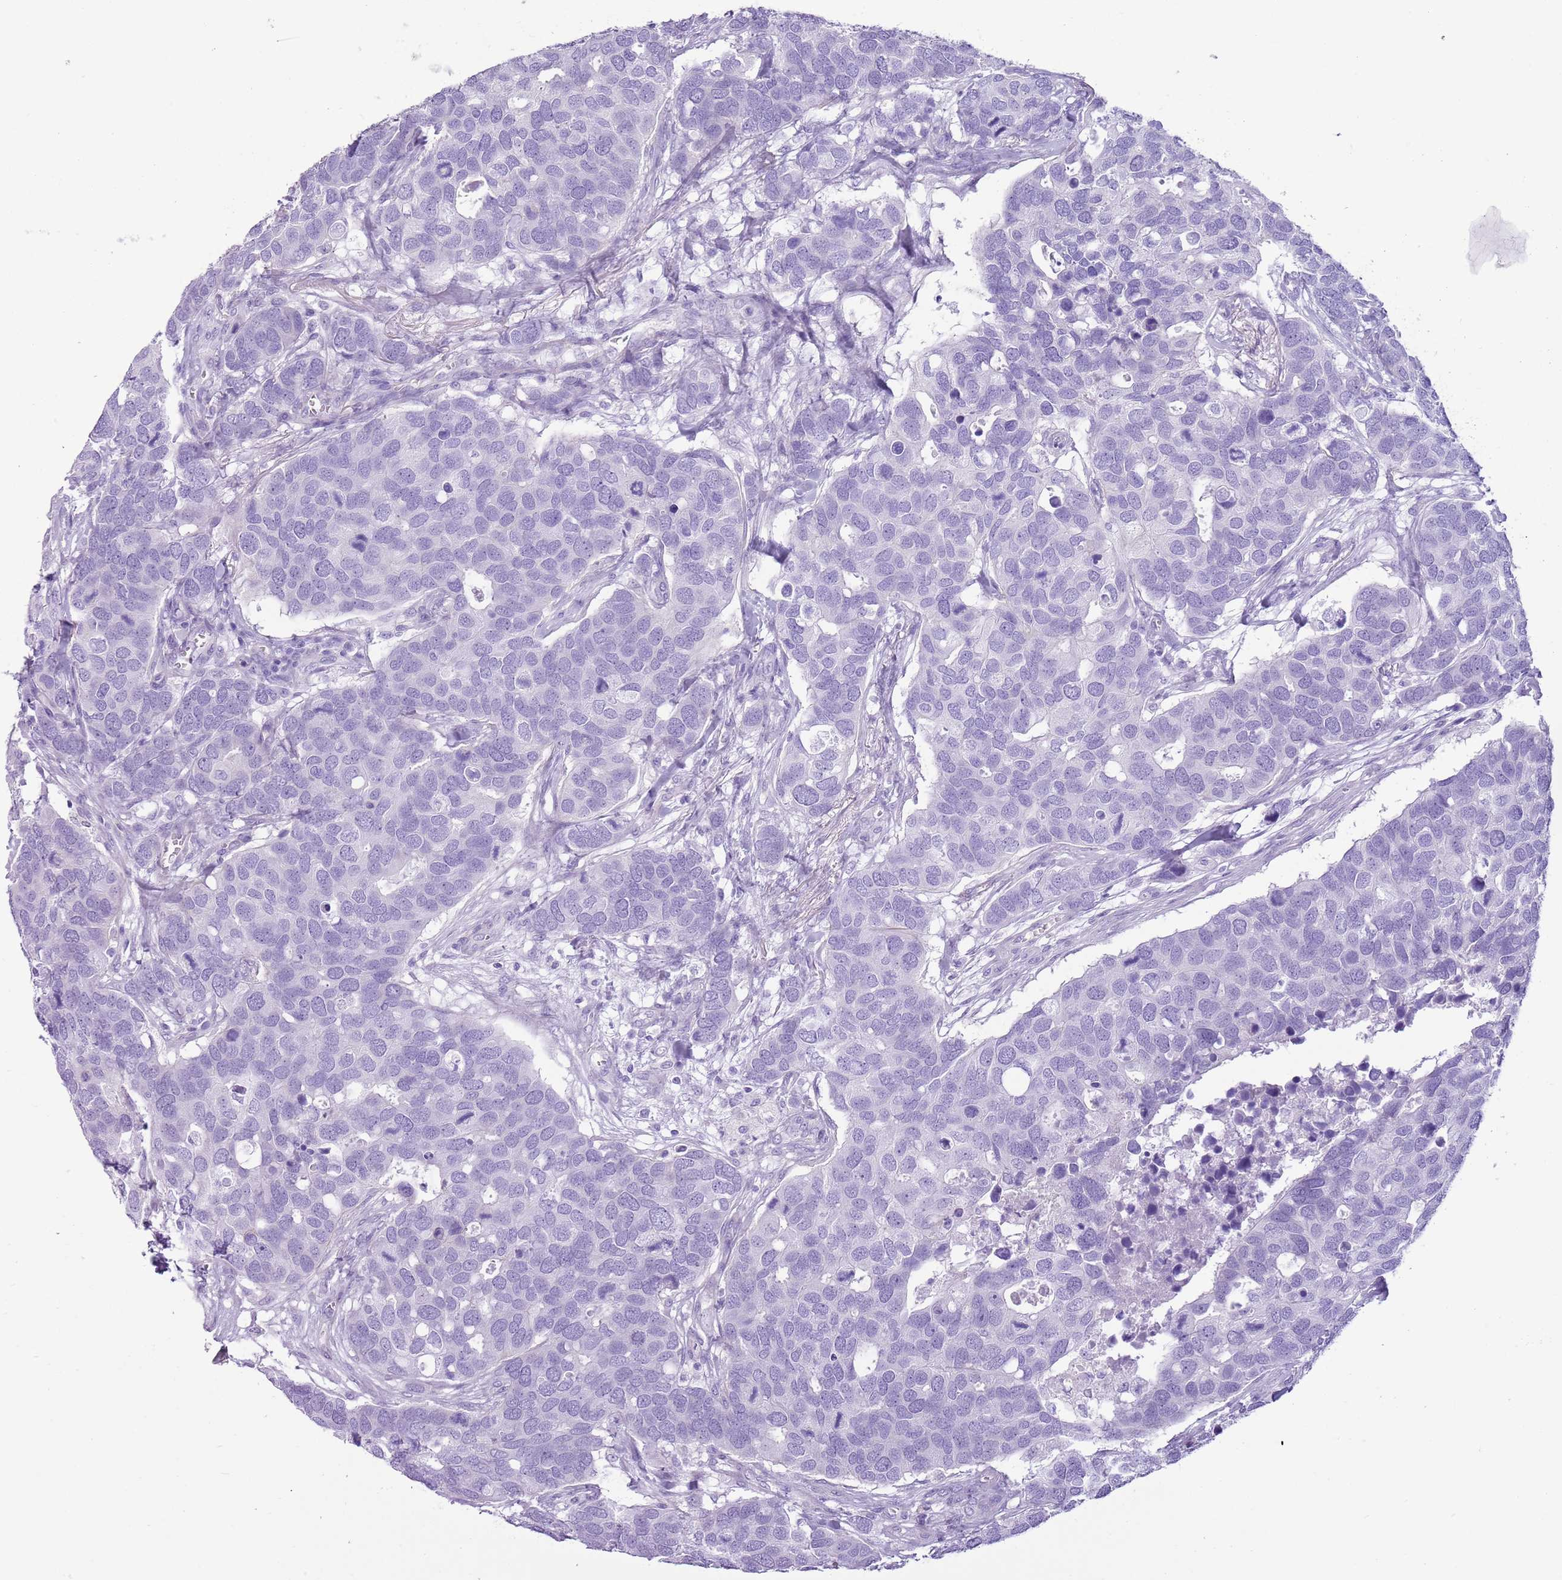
{"staining": {"intensity": "negative", "quantity": "none", "location": "none"}, "tissue": "breast cancer", "cell_type": "Tumor cells", "image_type": "cancer", "snomed": [{"axis": "morphology", "description": "Duct carcinoma"}, {"axis": "topography", "description": "Breast"}], "caption": "This is an immunohistochemistry image of human breast cancer (infiltrating ductal carcinoma). There is no positivity in tumor cells.", "gene": "CD177", "patient": {"sex": "female", "age": 83}}